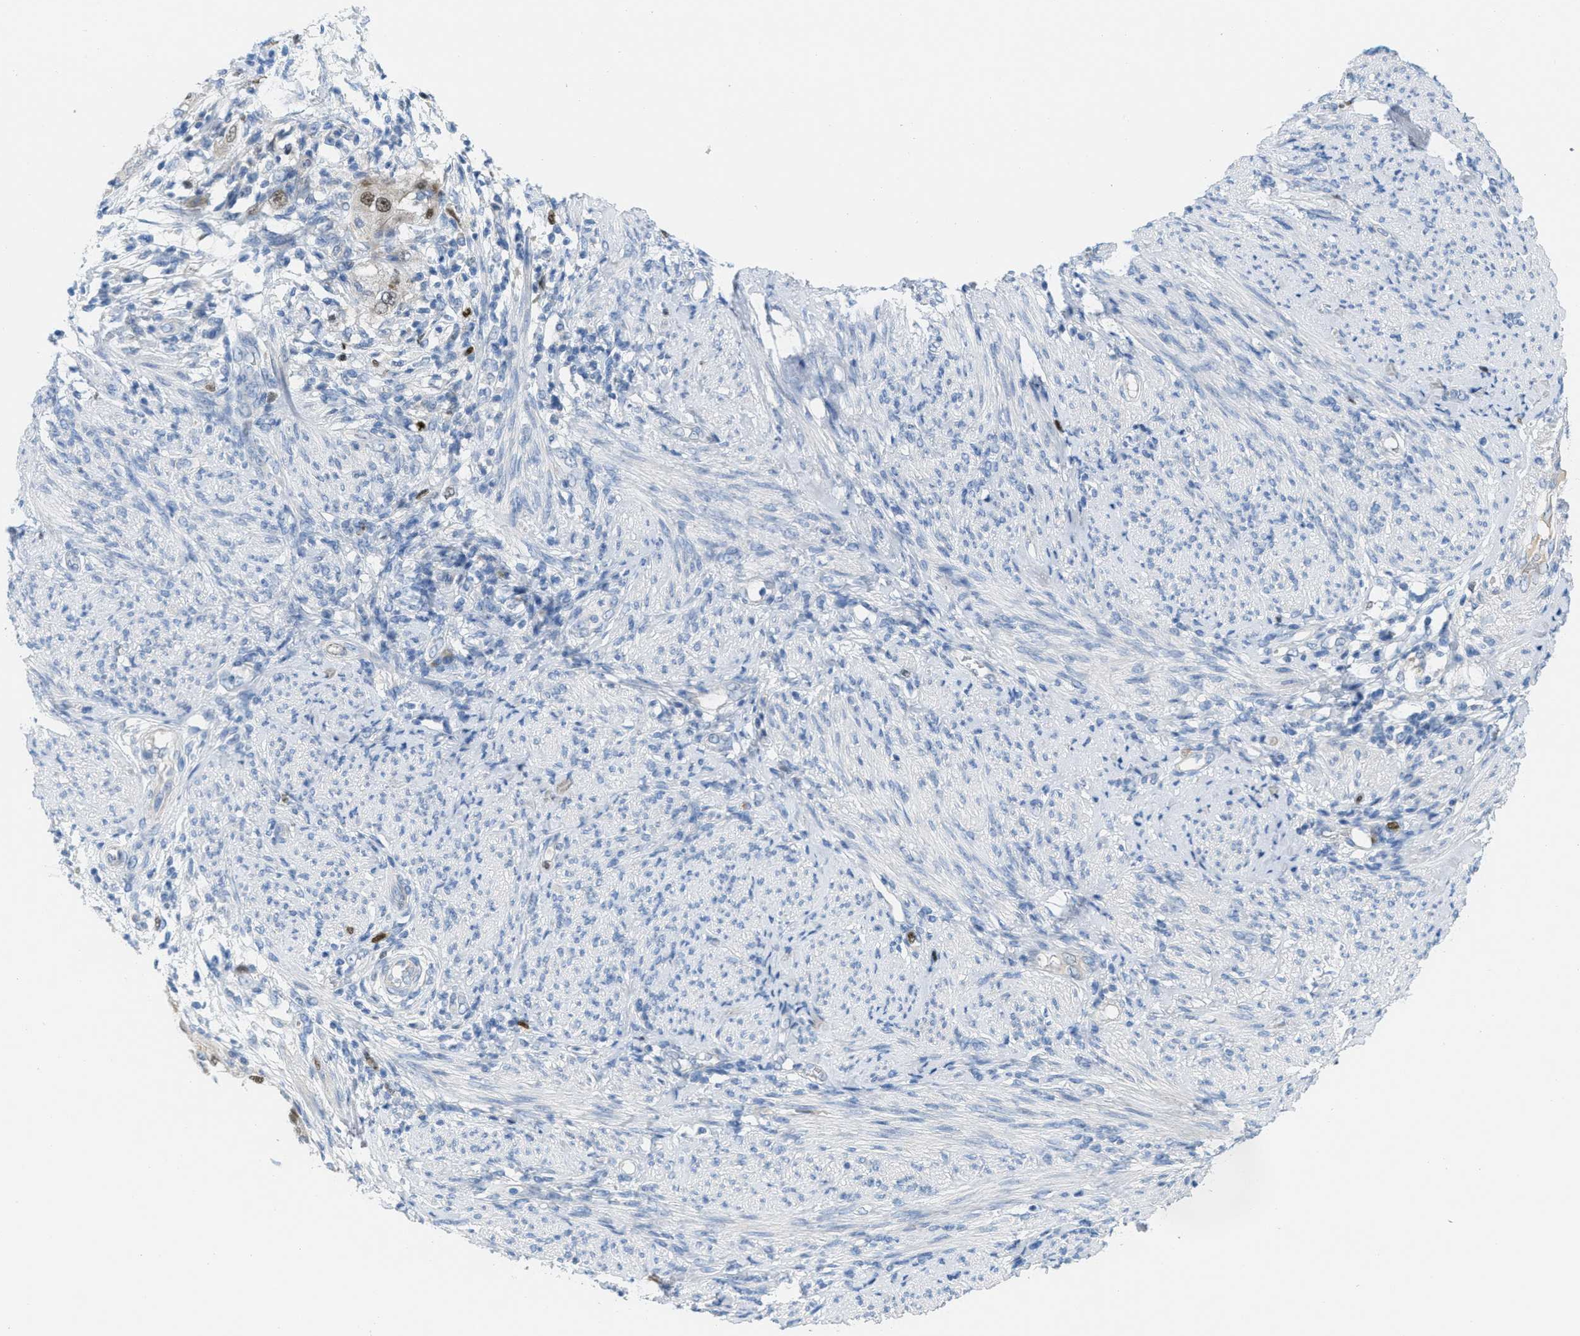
{"staining": {"intensity": "moderate", "quantity": "25%-75%", "location": "cytoplasmic/membranous,nuclear"}, "tissue": "endometrial cancer", "cell_type": "Tumor cells", "image_type": "cancer", "snomed": [{"axis": "morphology", "description": "Adenocarcinoma, NOS"}, {"axis": "topography", "description": "Endometrium"}], "caption": "An immunohistochemistry (IHC) micrograph of tumor tissue is shown. Protein staining in brown highlights moderate cytoplasmic/membranous and nuclear positivity in endometrial cancer within tumor cells.", "gene": "ORC6", "patient": {"sex": "female", "age": 85}}